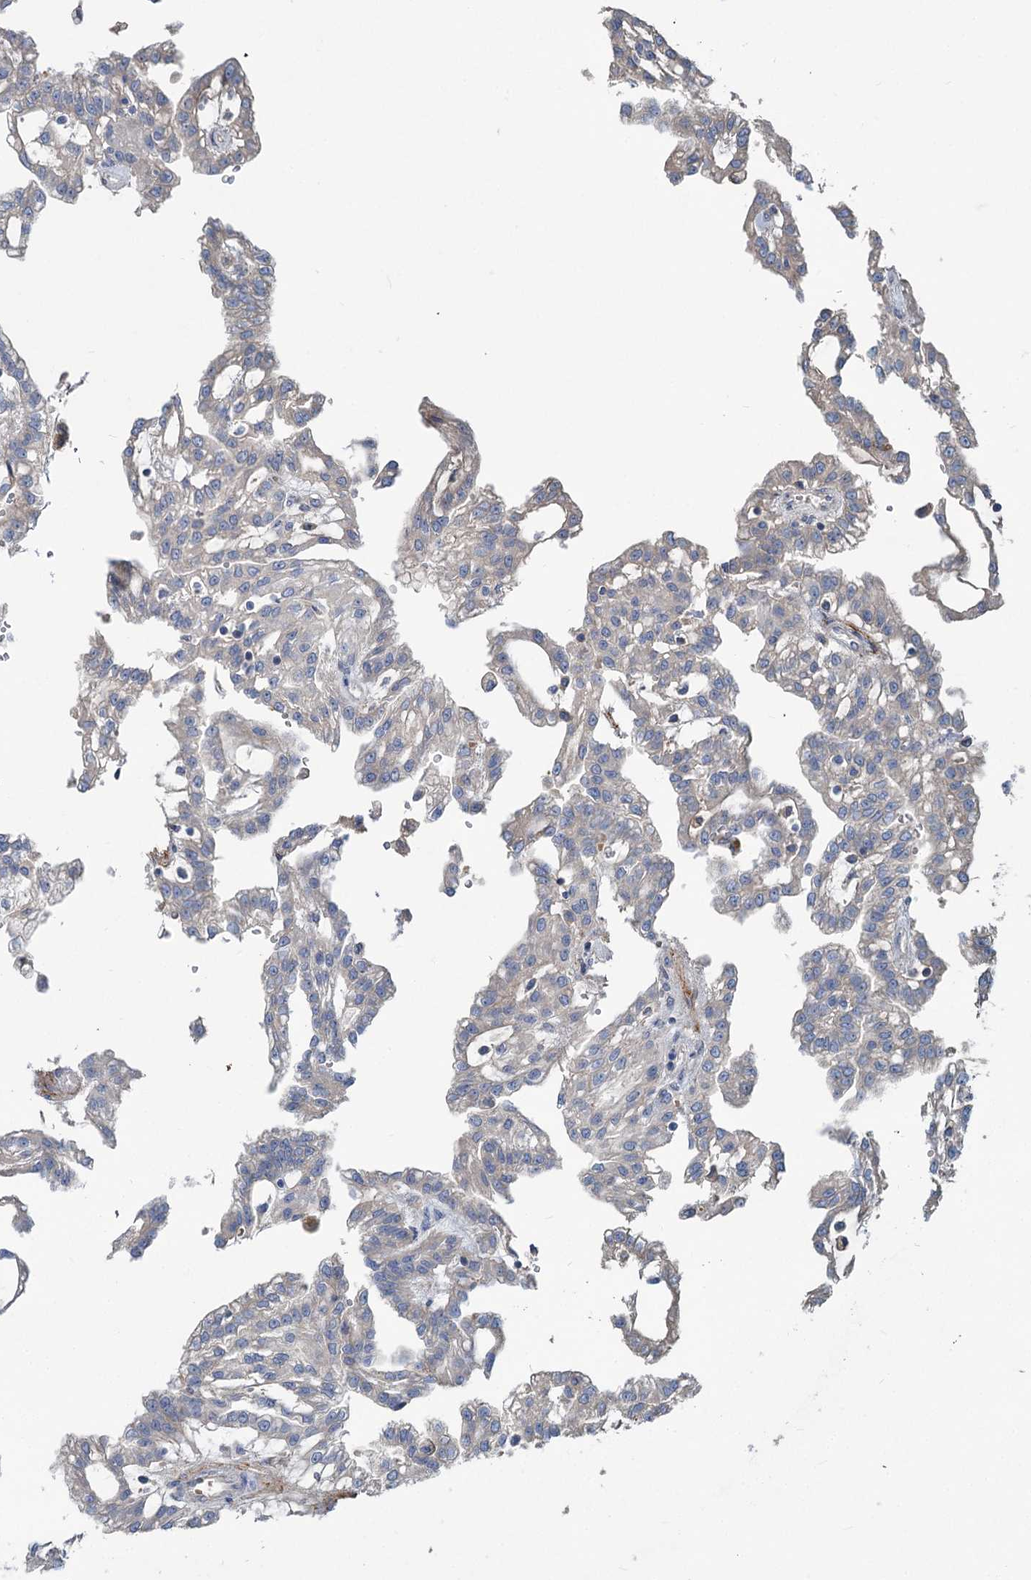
{"staining": {"intensity": "negative", "quantity": "none", "location": "none"}, "tissue": "renal cancer", "cell_type": "Tumor cells", "image_type": "cancer", "snomed": [{"axis": "morphology", "description": "Adenocarcinoma, NOS"}, {"axis": "topography", "description": "Kidney"}], "caption": "High power microscopy micrograph of an immunohistochemistry photomicrograph of renal cancer, revealing no significant staining in tumor cells.", "gene": "URAD", "patient": {"sex": "male", "age": 63}}